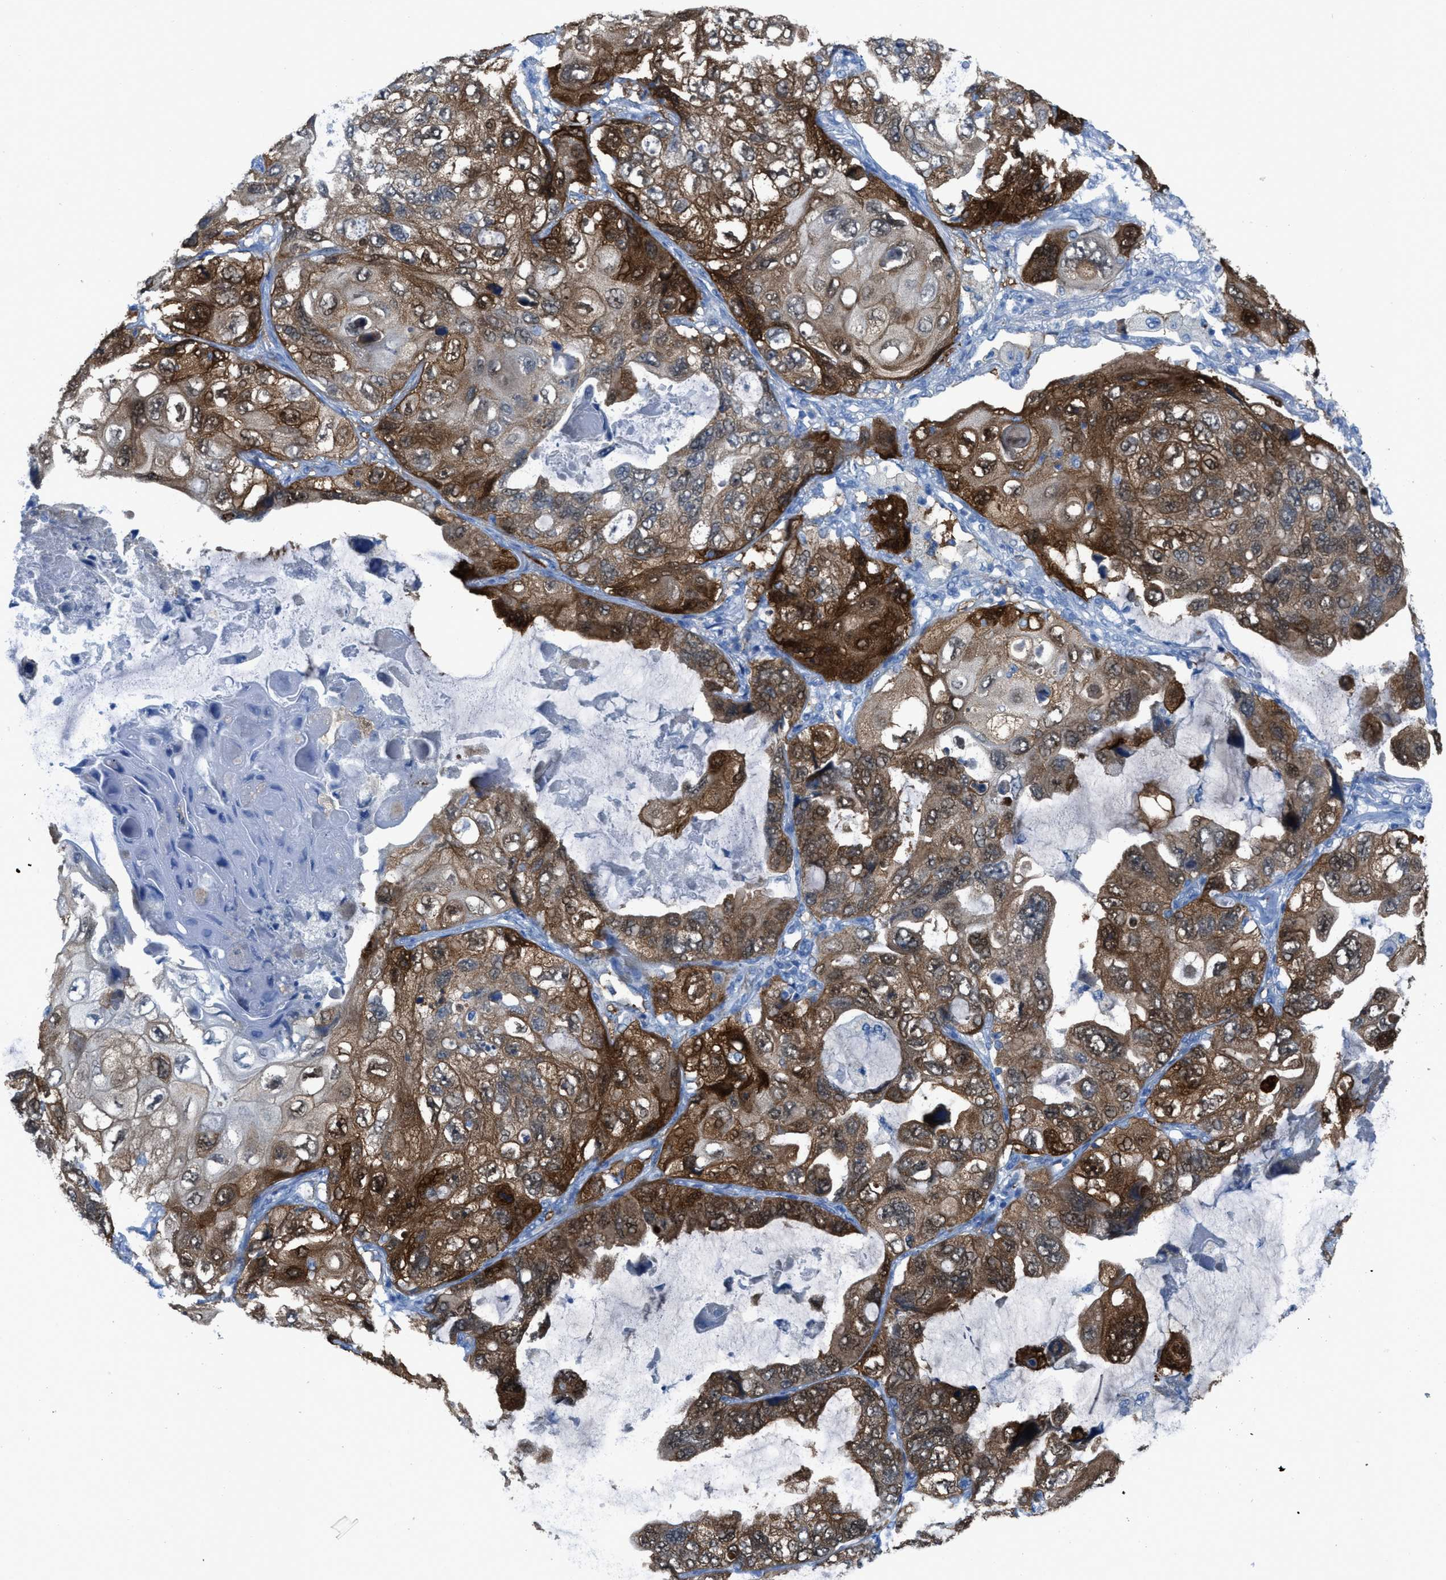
{"staining": {"intensity": "strong", "quantity": ">75%", "location": "cytoplasmic/membranous"}, "tissue": "lung cancer", "cell_type": "Tumor cells", "image_type": "cancer", "snomed": [{"axis": "morphology", "description": "Squamous cell carcinoma, NOS"}, {"axis": "topography", "description": "Lung"}], "caption": "Protein analysis of lung squamous cell carcinoma tissue displays strong cytoplasmic/membranous positivity in approximately >75% of tumor cells.", "gene": "CDKN2A", "patient": {"sex": "female", "age": 73}}